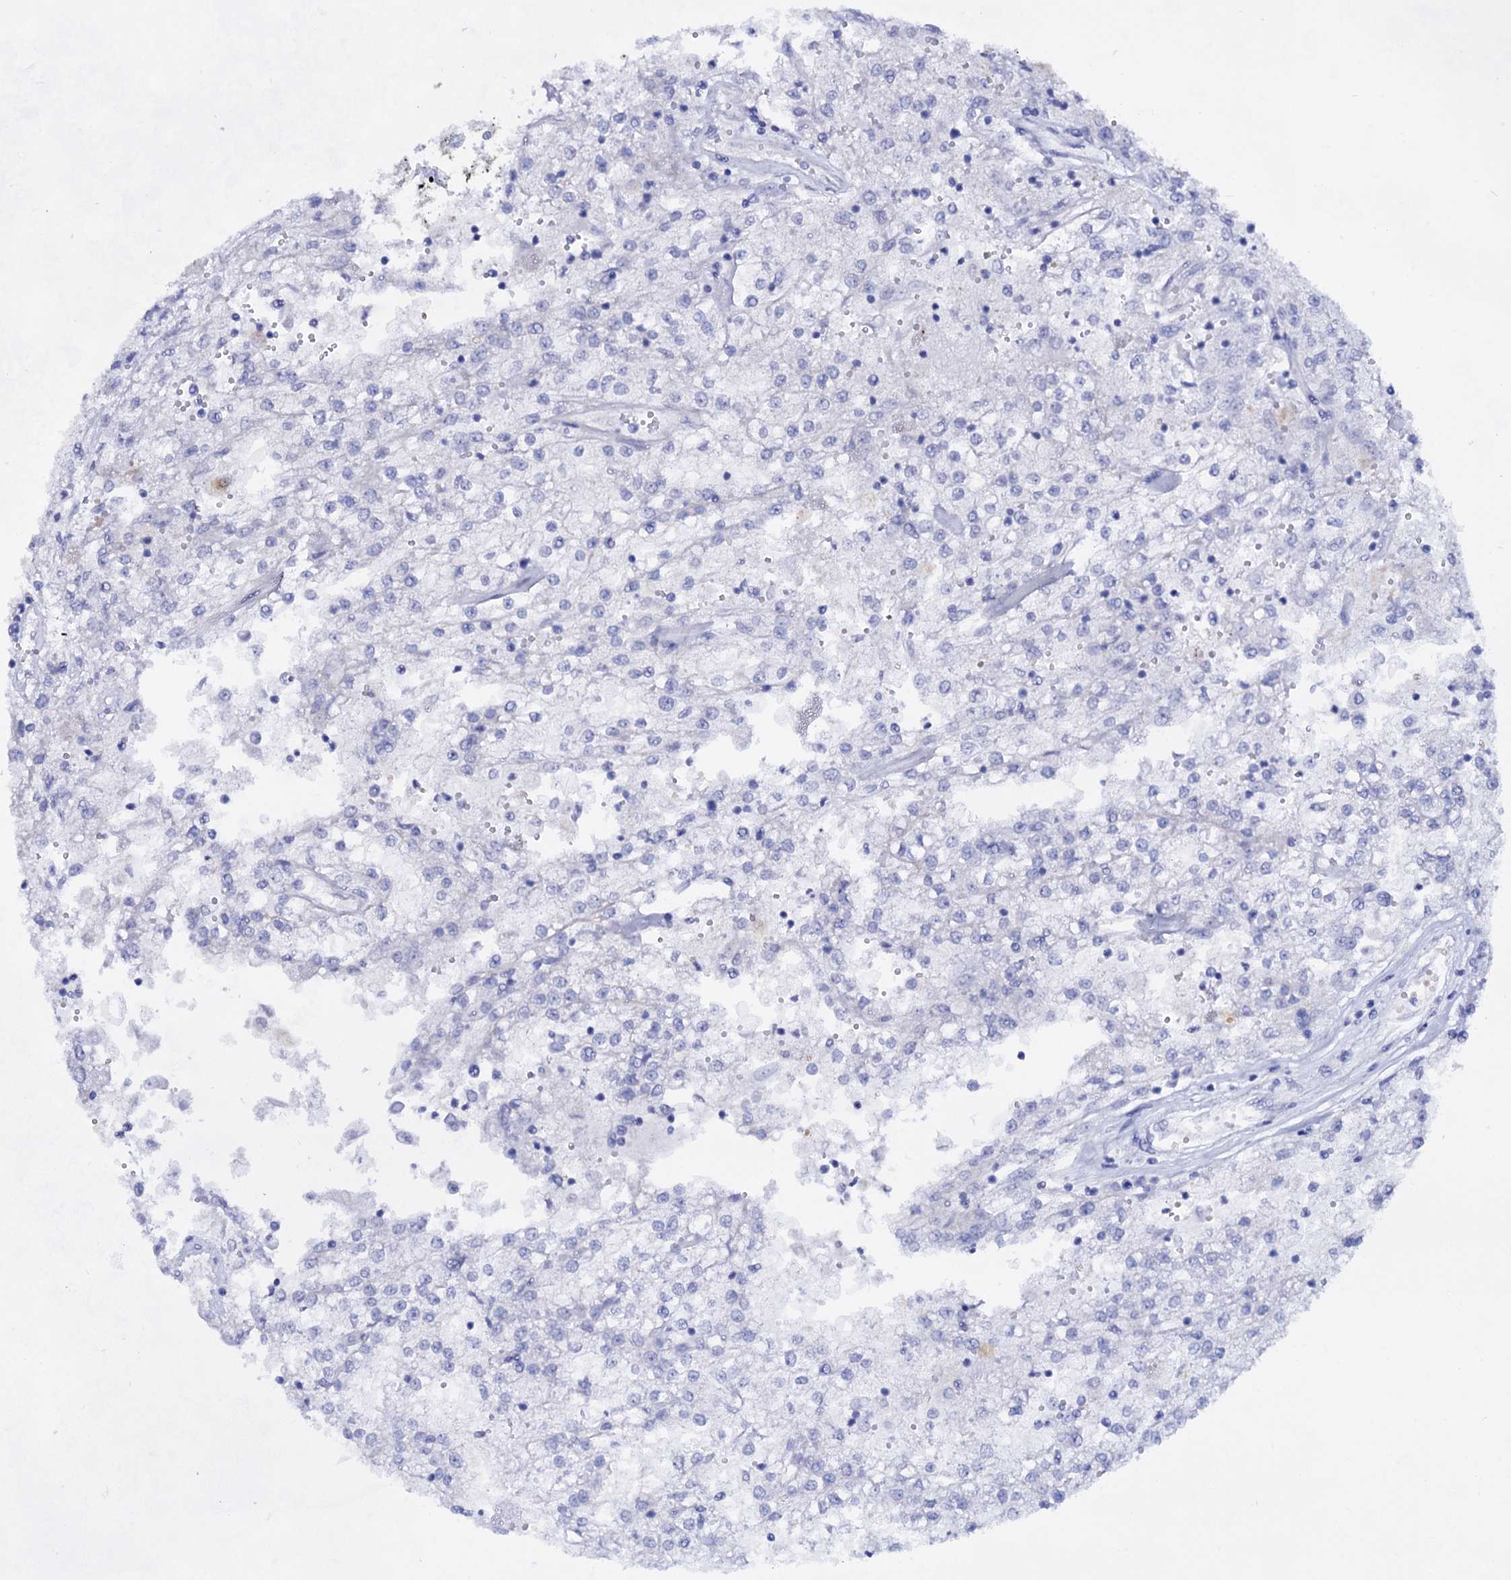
{"staining": {"intensity": "negative", "quantity": "none", "location": "none"}, "tissue": "renal cancer", "cell_type": "Tumor cells", "image_type": "cancer", "snomed": [{"axis": "morphology", "description": "Adenocarcinoma, NOS"}, {"axis": "topography", "description": "Kidney"}], "caption": "An IHC micrograph of renal cancer (adenocarcinoma) is shown. There is no staining in tumor cells of renal cancer (adenocarcinoma). The staining was performed using DAB (3,3'-diaminobenzidine) to visualize the protein expression in brown, while the nuclei were stained in blue with hematoxylin (Magnification: 20x).", "gene": "PLIN1", "patient": {"sex": "female", "age": 52}}